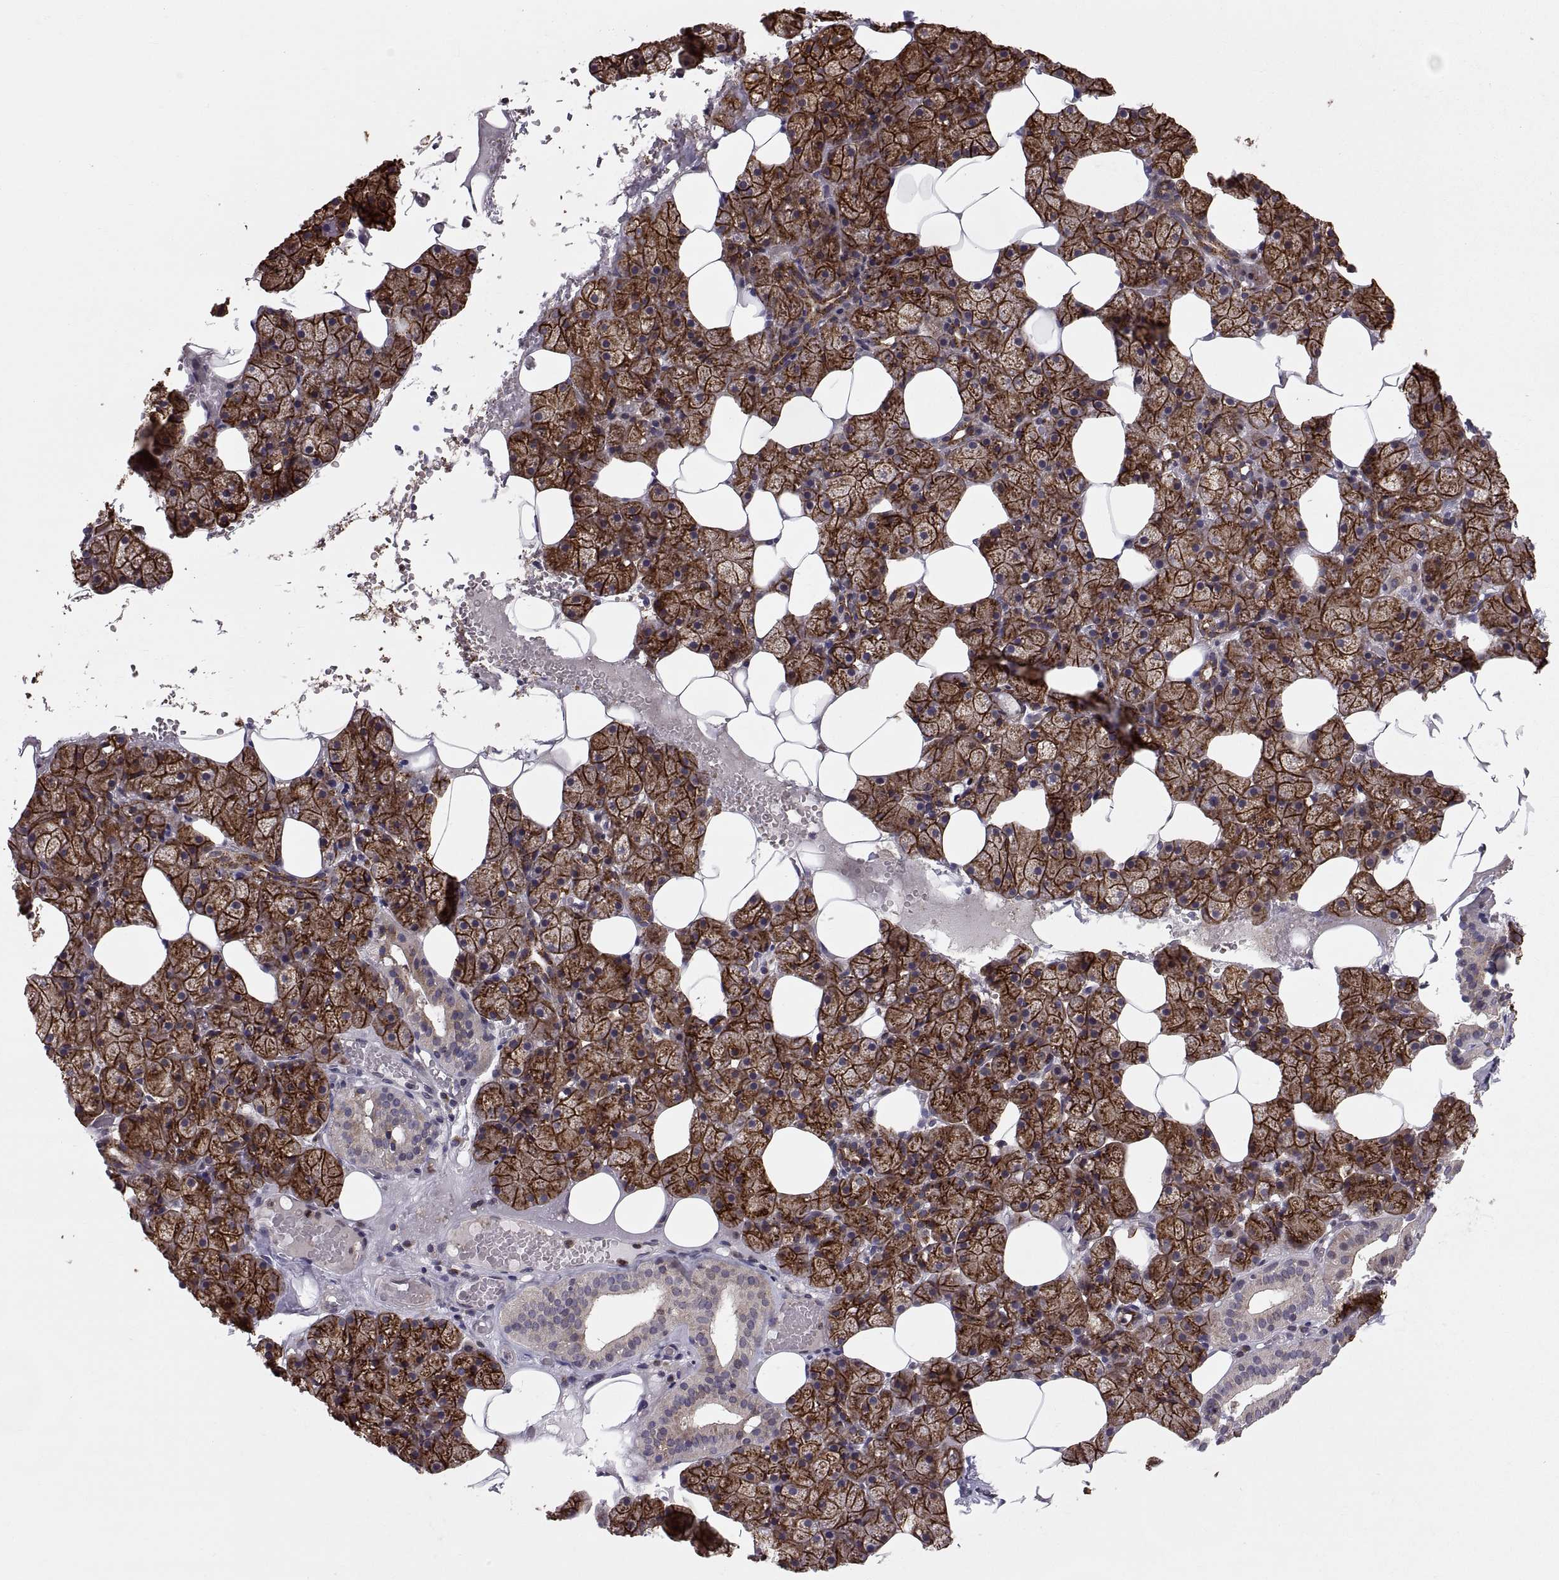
{"staining": {"intensity": "strong", "quantity": ">75%", "location": "cytoplasmic/membranous"}, "tissue": "salivary gland", "cell_type": "Glandular cells", "image_type": "normal", "snomed": [{"axis": "morphology", "description": "Normal tissue, NOS"}, {"axis": "topography", "description": "Salivary gland"}], "caption": "Salivary gland stained with DAB (3,3'-diaminobenzidine) IHC displays high levels of strong cytoplasmic/membranous positivity in about >75% of glandular cells. (DAB IHC with brightfield microscopy, high magnification).", "gene": "TESC", "patient": {"sex": "male", "age": 38}}